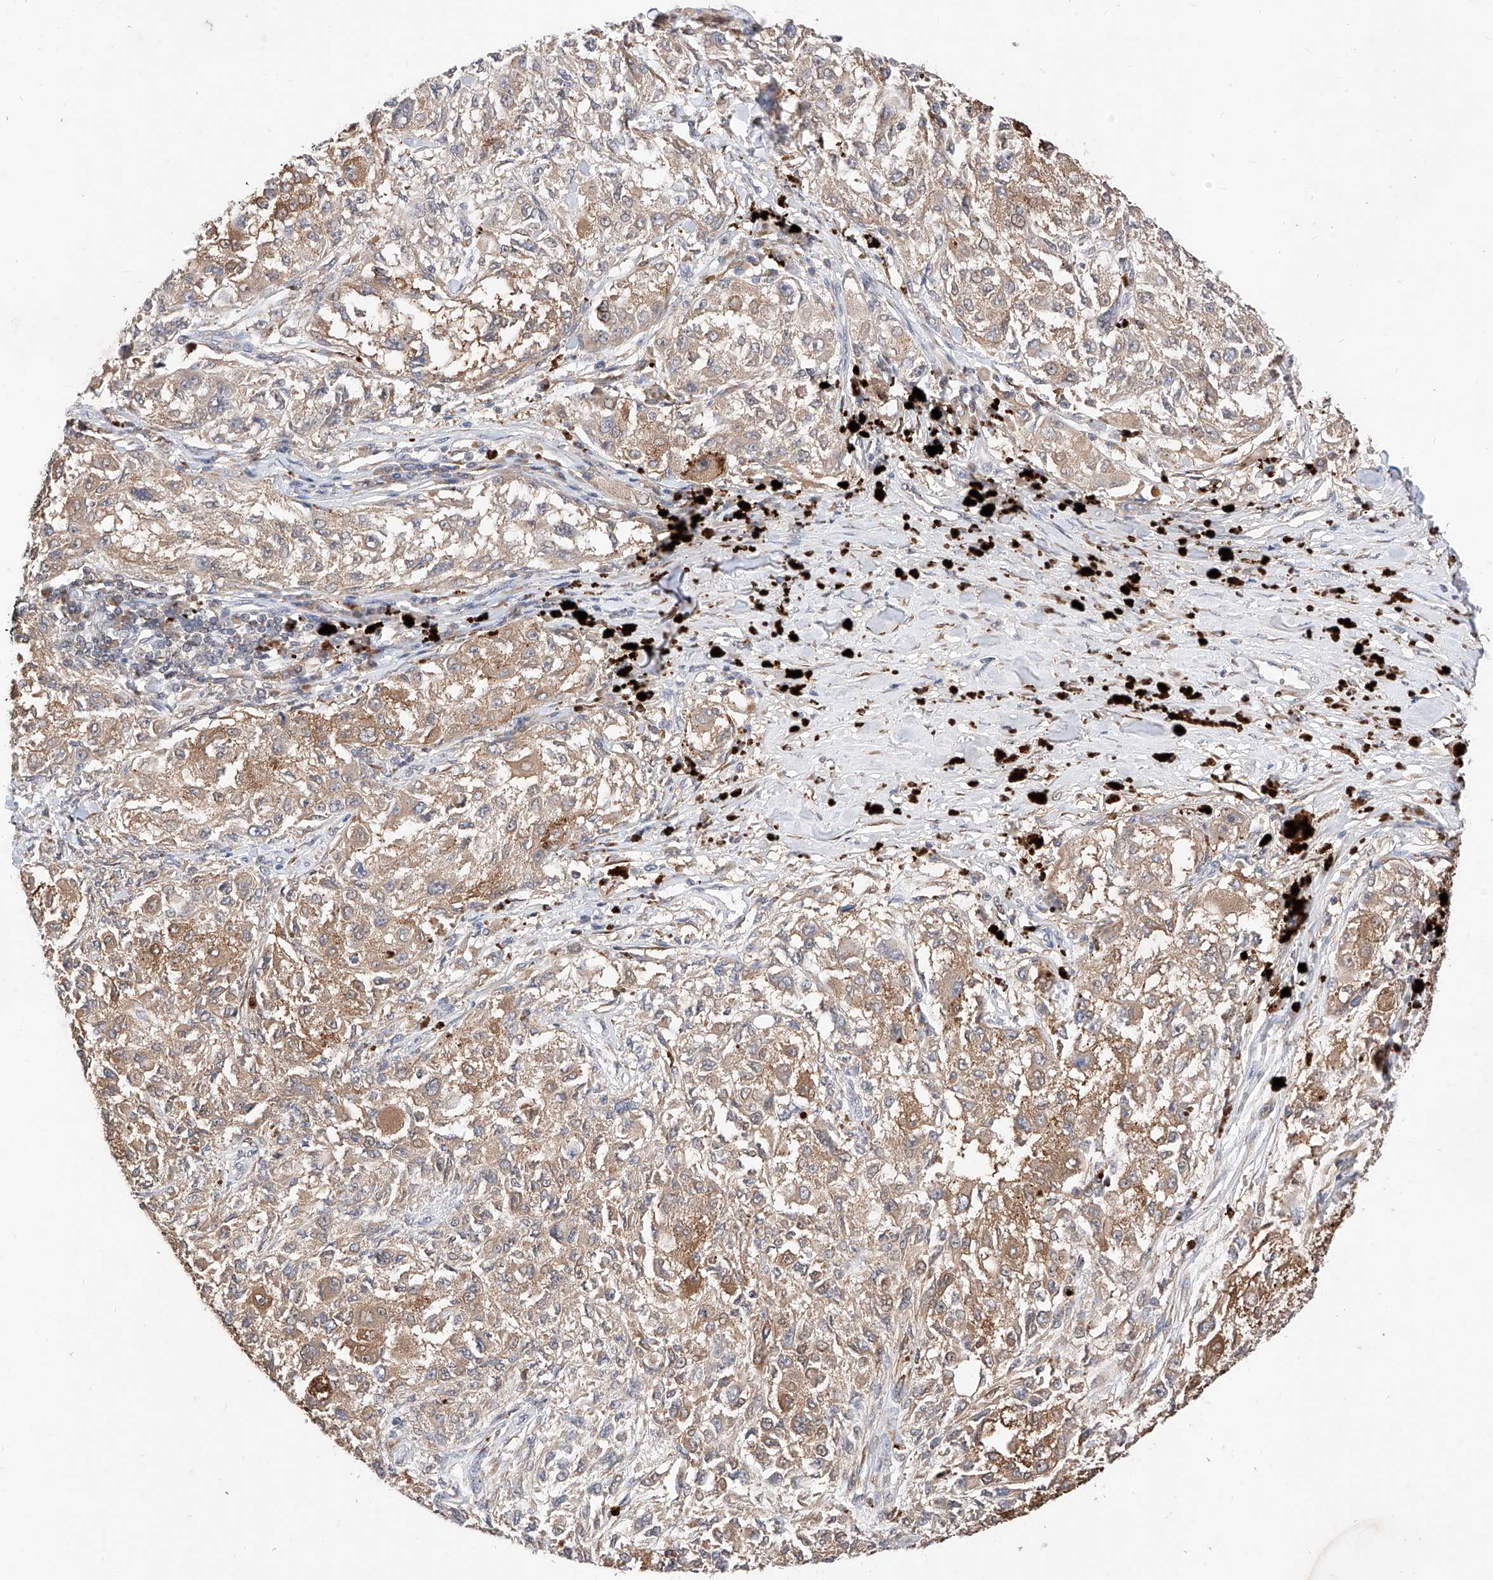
{"staining": {"intensity": "weak", "quantity": ">75%", "location": "cytoplasmic/membranous"}, "tissue": "melanoma", "cell_type": "Tumor cells", "image_type": "cancer", "snomed": [{"axis": "morphology", "description": "Necrosis, NOS"}, {"axis": "morphology", "description": "Malignant melanoma, NOS"}, {"axis": "topography", "description": "Skin"}], "caption": "The image demonstrates immunohistochemical staining of melanoma. There is weak cytoplasmic/membranous staining is identified in about >75% of tumor cells.", "gene": "ZSCAN4", "patient": {"sex": "female", "age": 87}}